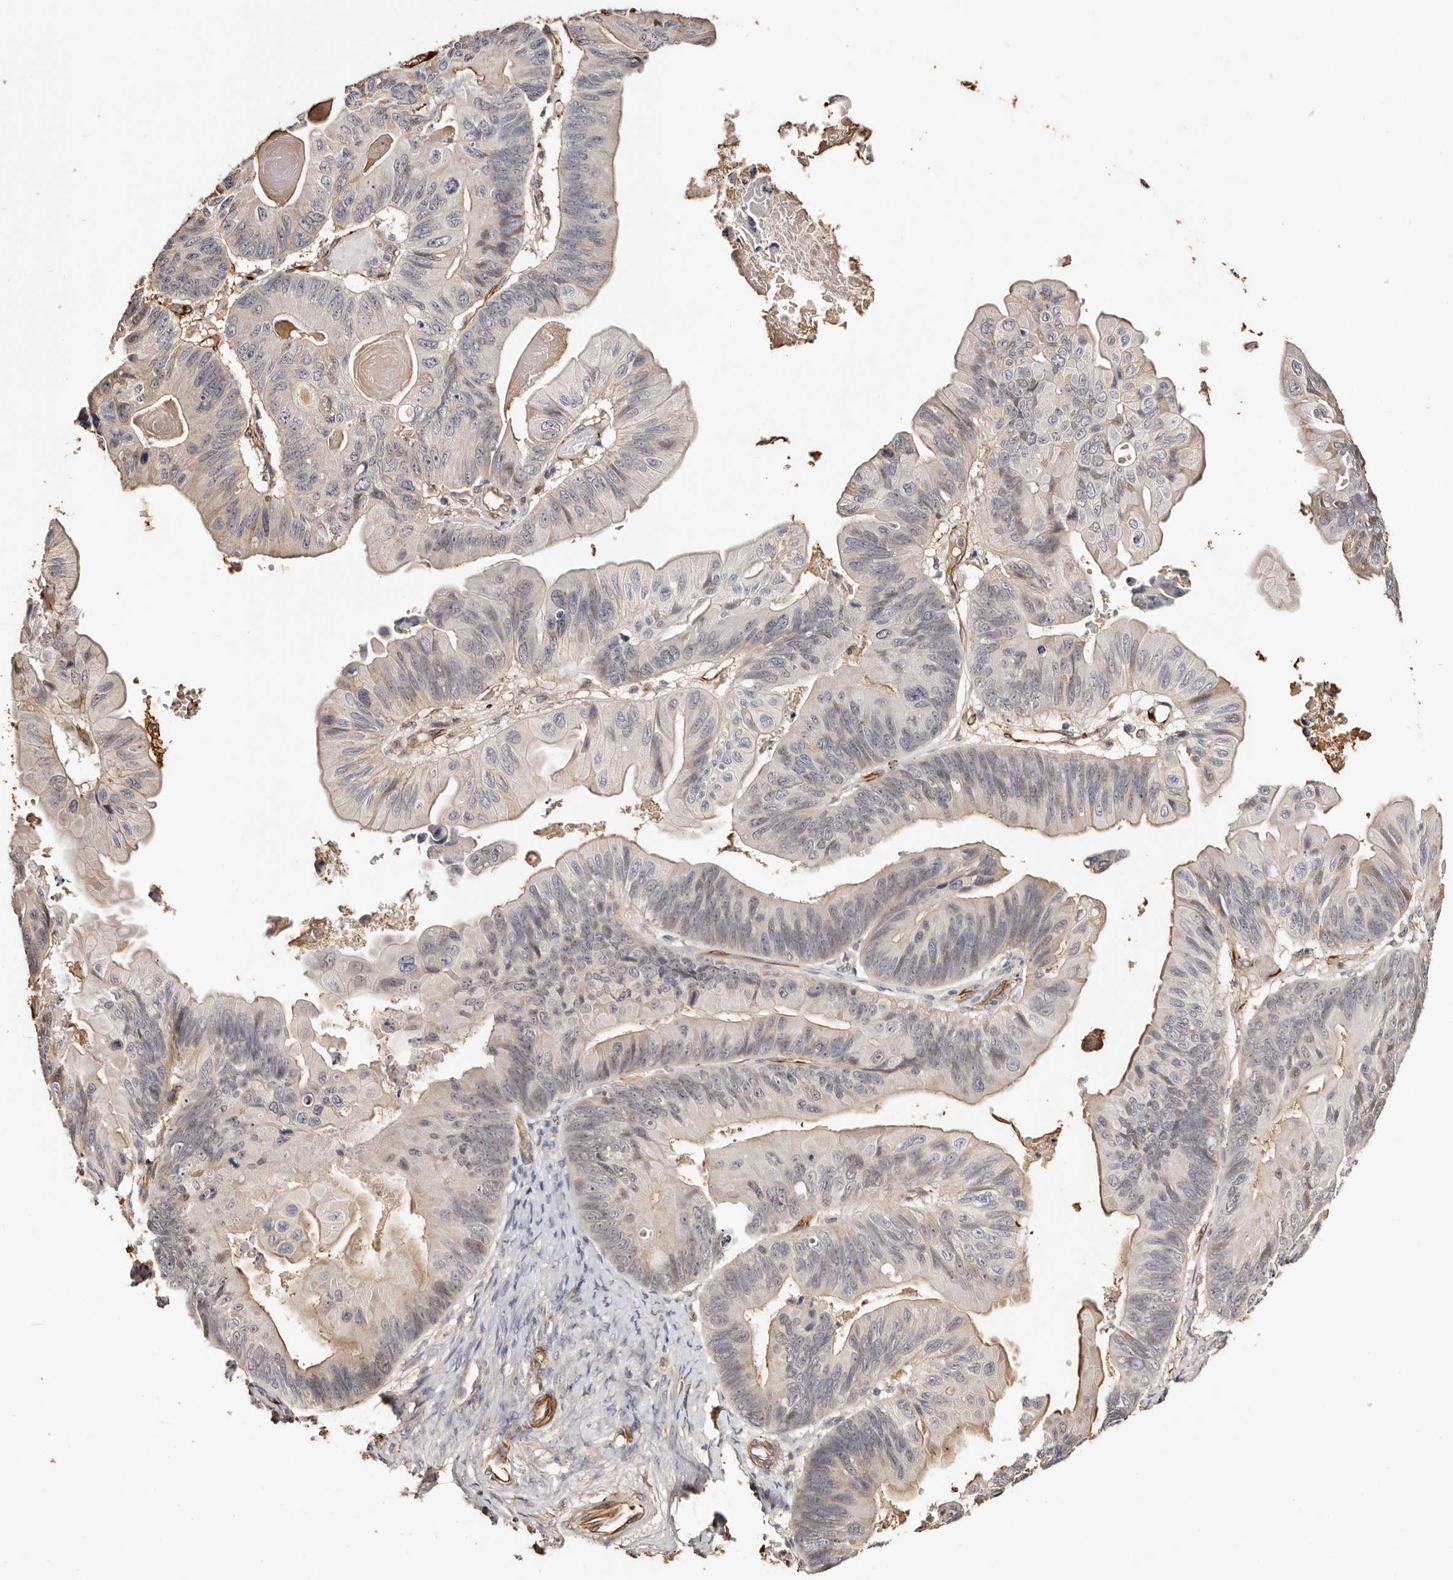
{"staining": {"intensity": "moderate", "quantity": "<25%", "location": "cytoplasmic/membranous"}, "tissue": "ovarian cancer", "cell_type": "Tumor cells", "image_type": "cancer", "snomed": [{"axis": "morphology", "description": "Cystadenocarcinoma, mucinous, NOS"}, {"axis": "topography", "description": "Ovary"}], "caption": "Tumor cells reveal low levels of moderate cytoplasmic/membranous positivity in approximately <25% of cells in ovarian cancer. Nuclei are stained in blue.", "gene": "ZNF557", "patient": {"sex": "female", "age": 61}}